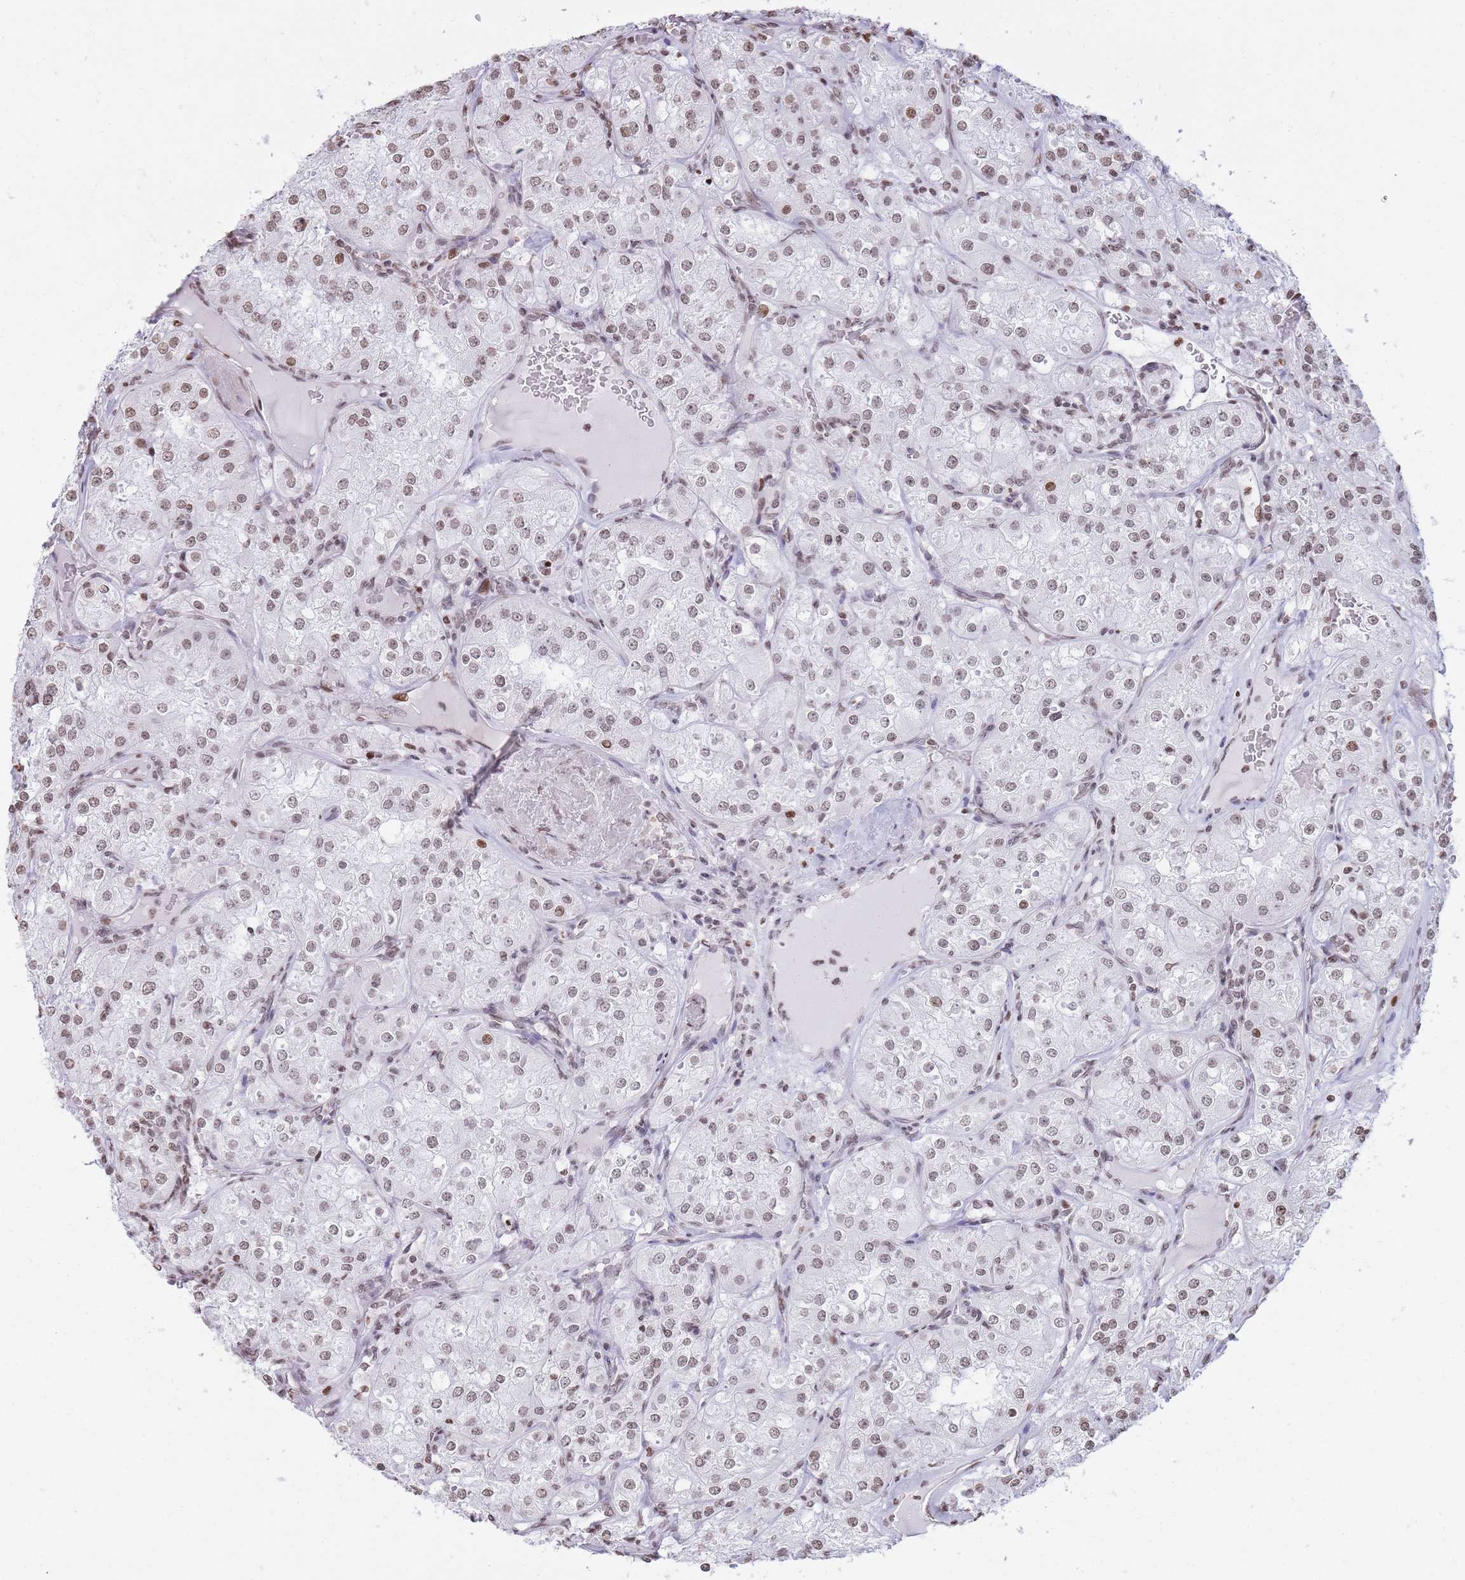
{"staining": {"intensity": "weak", "quantity": ">75%", "location": "nuclear"}, "tissue": "renal cancer", "cell_type": "Tumor cells", "image_type": "cancer", "snomed": [{"axis": "morphology", "description": "Adenocarcinoma, NOS"}, {"axis": "topography", "description": "Kidney"}], "caption": "Weak nuclear staining is present in approximately >75% of tumor cells in renal cancer (adenocarcinoma). (DAB (3,3'-diaminobenzidine) IHC, brown staining for protein, blue staining for nuclei).", "gene": "SHISAL1", "patient": {"sex": "male", "age": 77}}